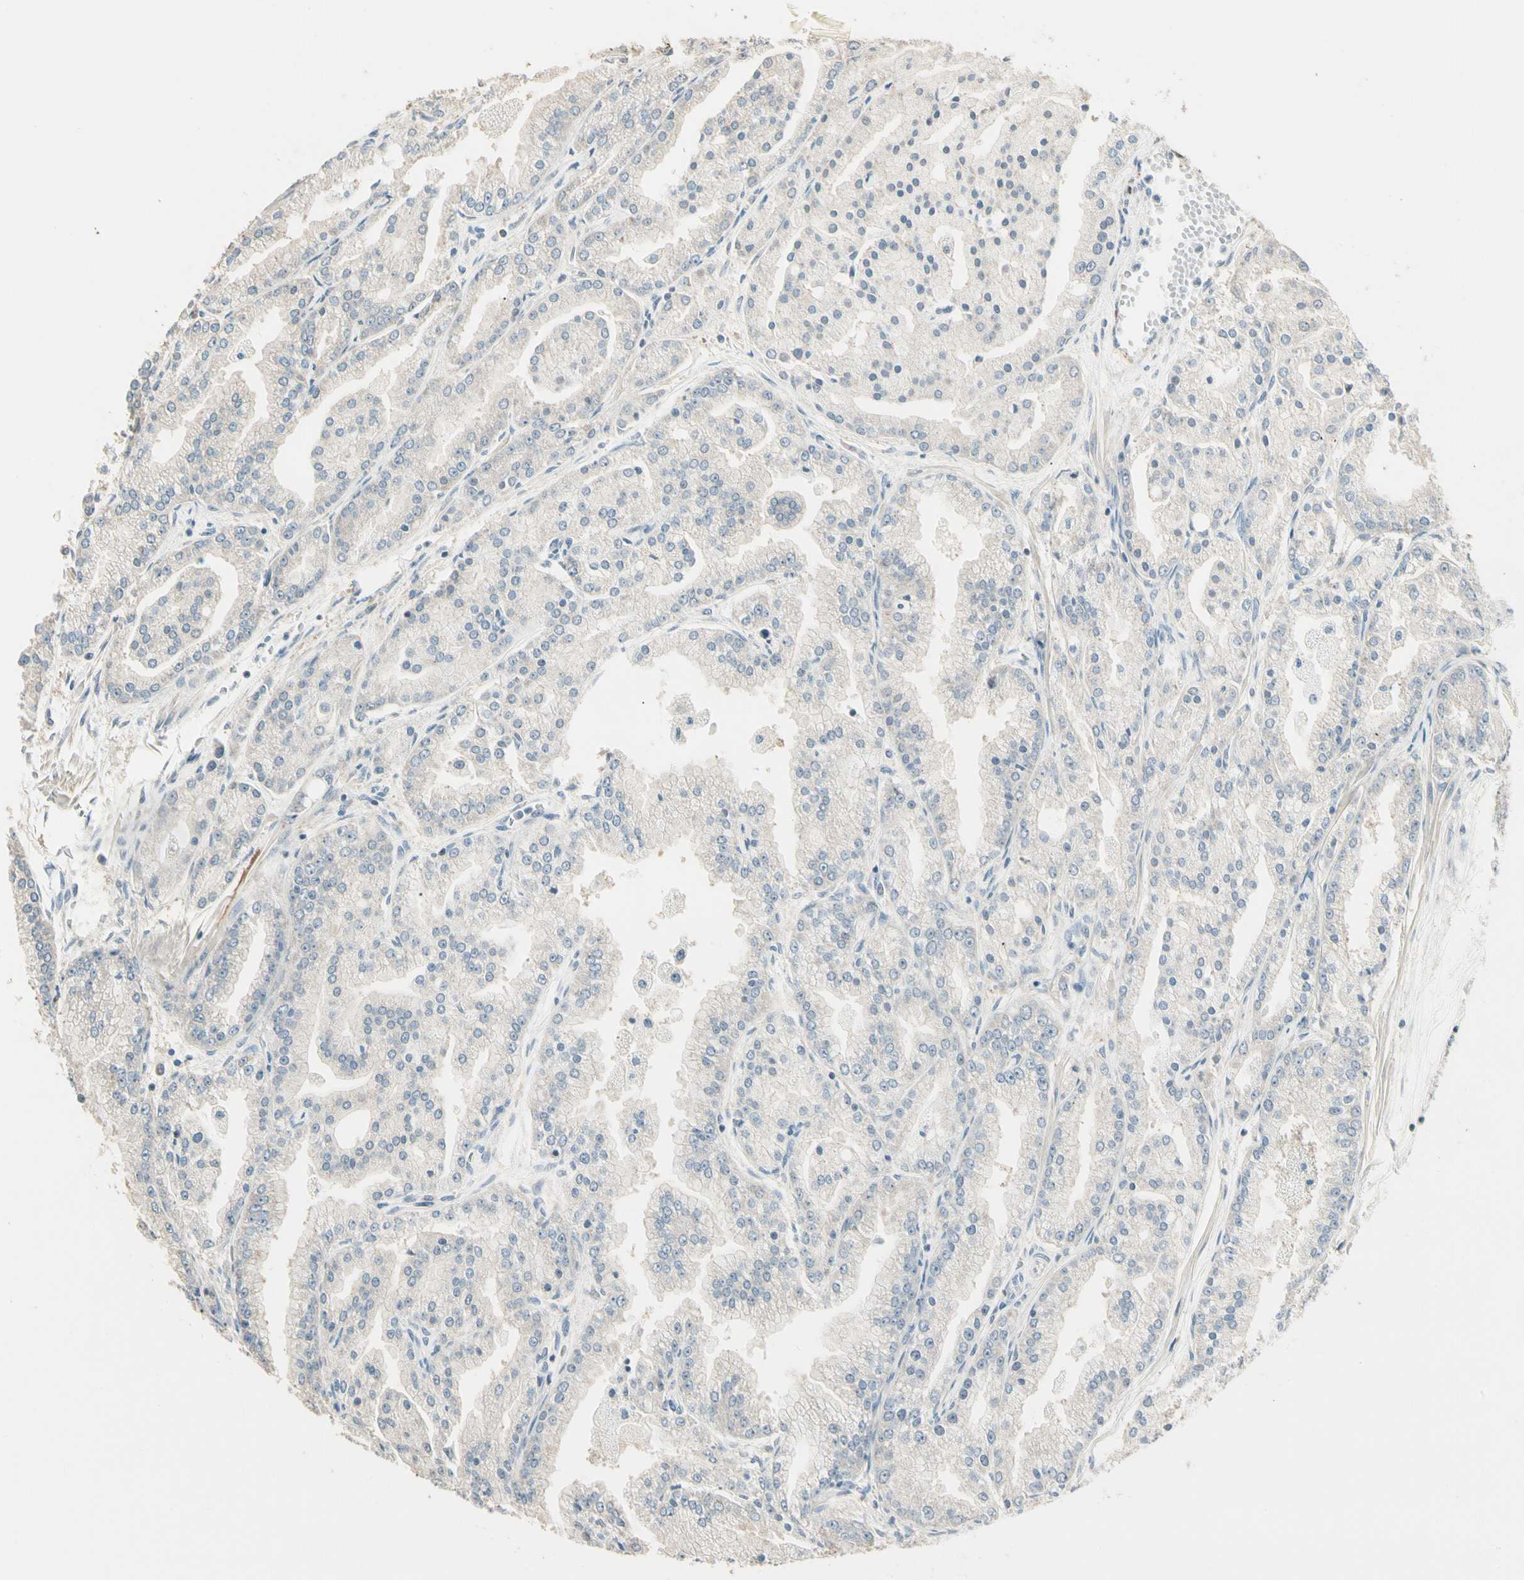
{"staining": {"intensity": "negative", "quantity": "none", "location": "none"}, "tissue": "prostate cancer", "cell_type": "Tumor cells", "image_type": "cancer", "snomed": [{"axis": "morphology", "description": "Adenocarcinoma, High grade"}, {"axis": "topography", "description": "Prostate"}], "caption": "The photomicrograph reveals no staining of tumor cells in prostate cancer (adenocarcinoma (high-grade)).", "gene": "GNE", "patient": {"sex": "male", "age": 61}}